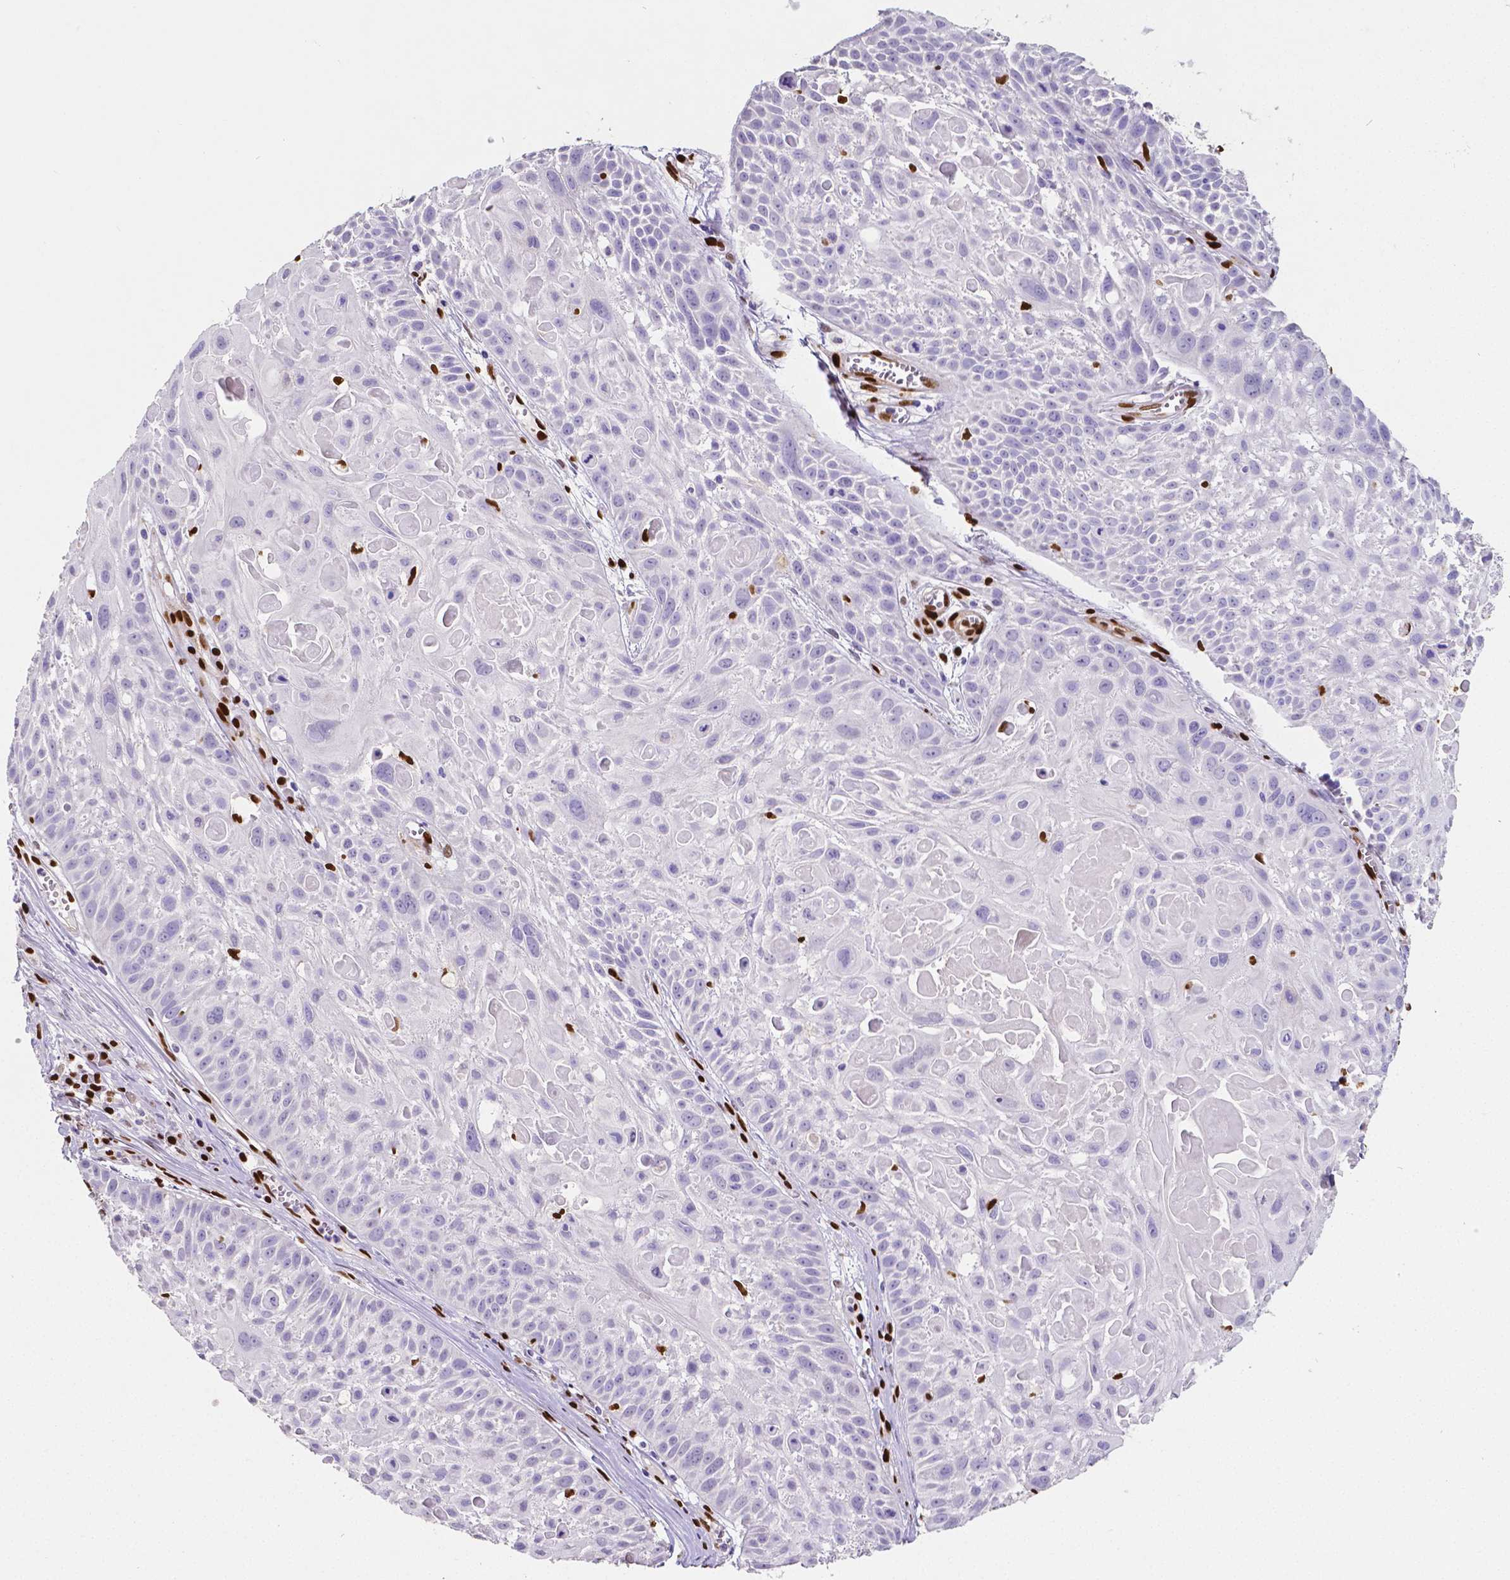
{"staining": {"intensity": "negative", "quantity": "none", "location": "none"}, "tissue": "skin cancer", "cell_type": "Tumor cells", "image_type": "cancer", "snomed": [{"axis": "morphology", "description": "Squamous cell carcinoma, NOS"}, {"axis": "topography", "description": "Skin"}, {"axis": "topography", "description": "Anal"}], "caption": "A high-resolution micrograph shows IHC staining of skin cancer (squamous cell carcinoma), which shows no significant positivity in tumor cells.", "gene": "MEF2C", "patient": {"sex": "female", "age": 75}}